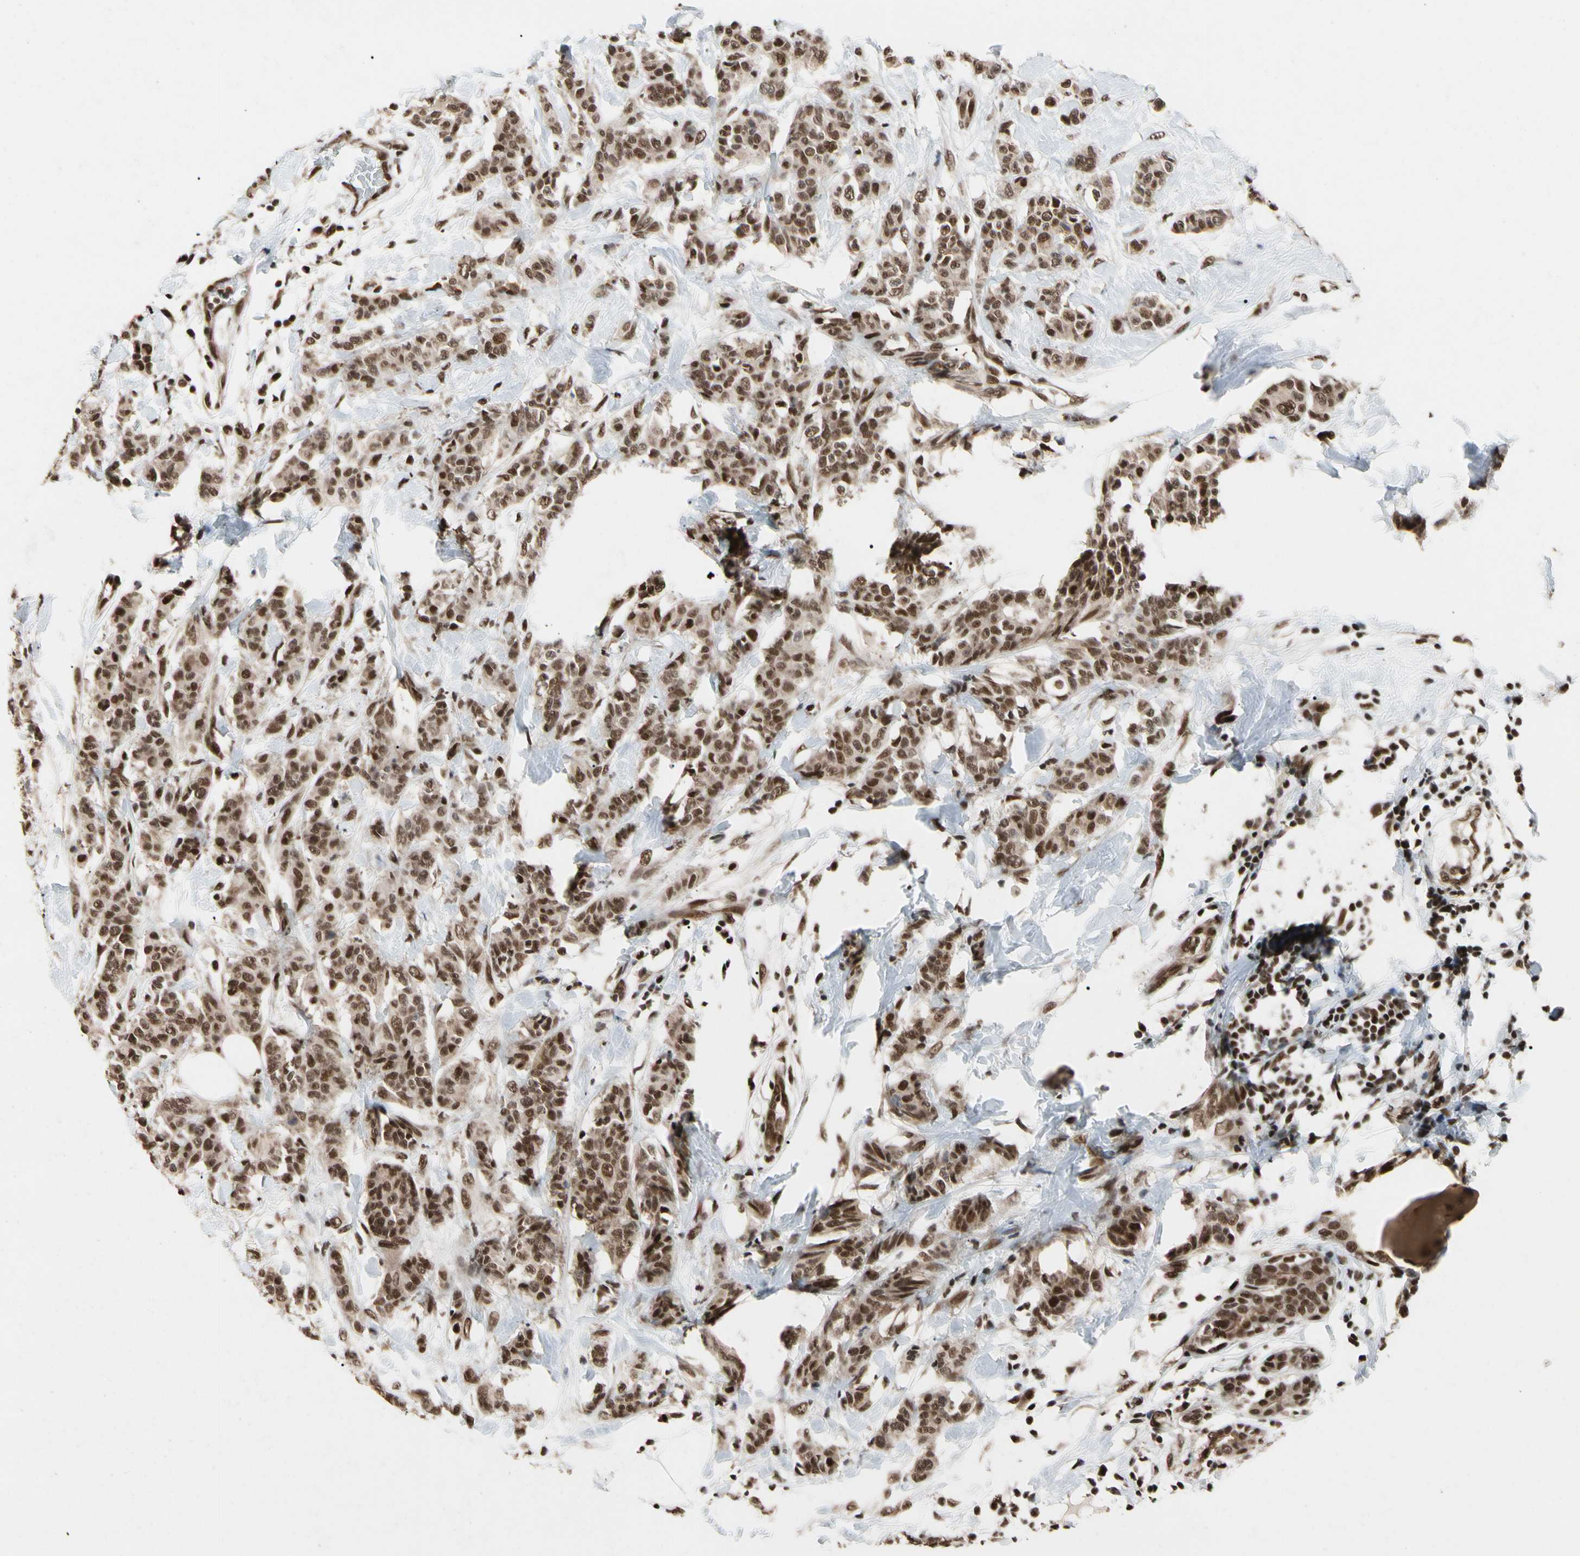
{"staining": {"intensity": "moderate", "quantity": ">75%", "location": "nuclear"}, "tissue": "breast cancer", "cell_type": "Tumor cells", "image_type": "cancer", "snomed": [{"axis": "morphology", "description": "Normal tissue, NOS"}, {"axis": "morphology", "description": "Duct carcinoma"}, {"axis": "topography", "description": "Breast"}], "caption": "Breast cancer (intraductal carcinoma) stained with a brown dye shows moderate nuclear positive staining in about >75% of tumor cells.", "gene": "FAM98B", "patient": {"sex": "female", "age": 40}}